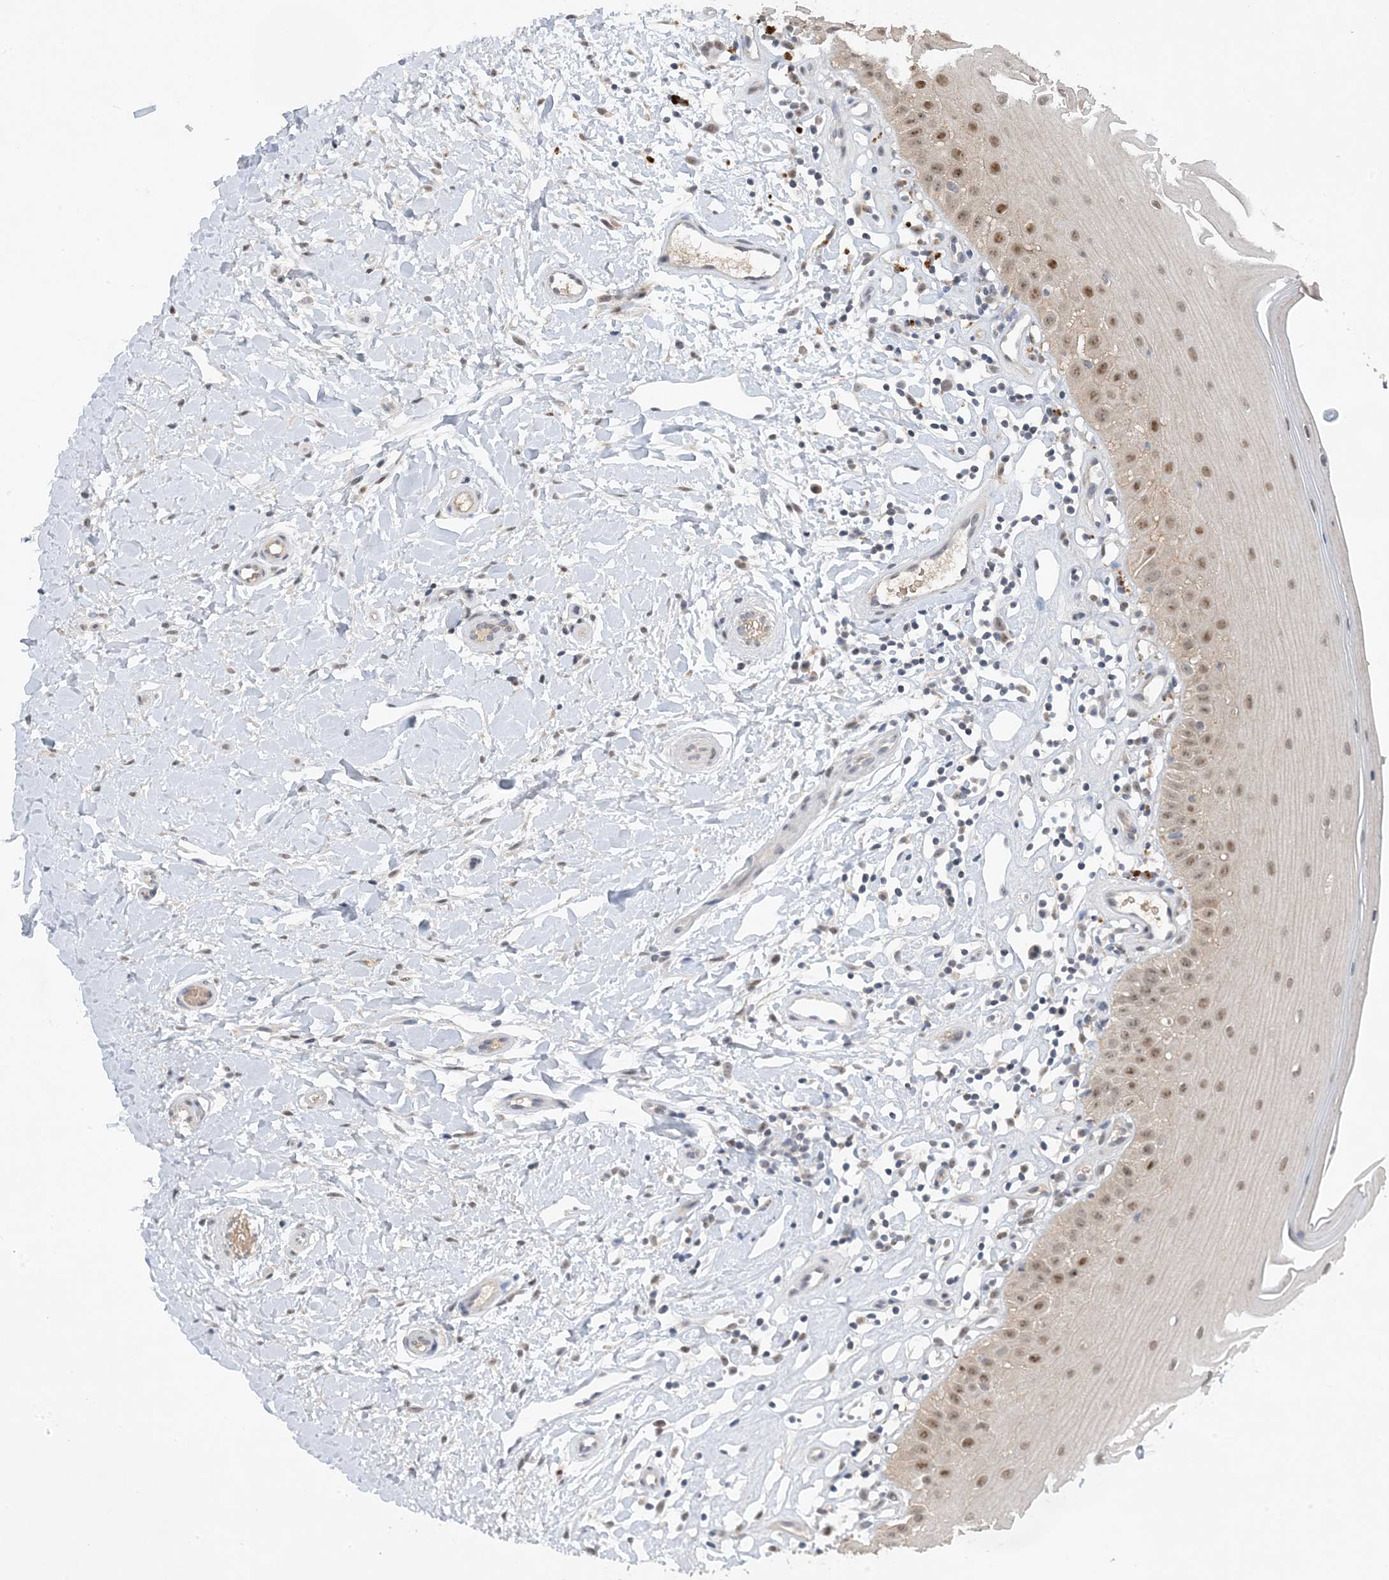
{"staining": {"intensity": "moderate", "quantity": ">75%", "location": "nuclear"}, "tissue": "oral mucosa", "cell_type": "Squamous epithelial cells", "image_type": "normal", "snomed": [{"axis": "morphology", "description": "Normal tissue, NOS"}, {"axis": "topography", "description": "Oral tissue"}], "caption": "Protein staining of unremarkable oral mucosa displays moderate nuclear positivity in approximately >75% of squamous epithelial cells. (Stains: DAB (3,3'-diaminobenzidine) in brown, nuclei in blue, Microscopy: brightfield microscopy at high magnification).", "gene": "UBE2E1", "patient": {"sex": "female", "age": 56}}